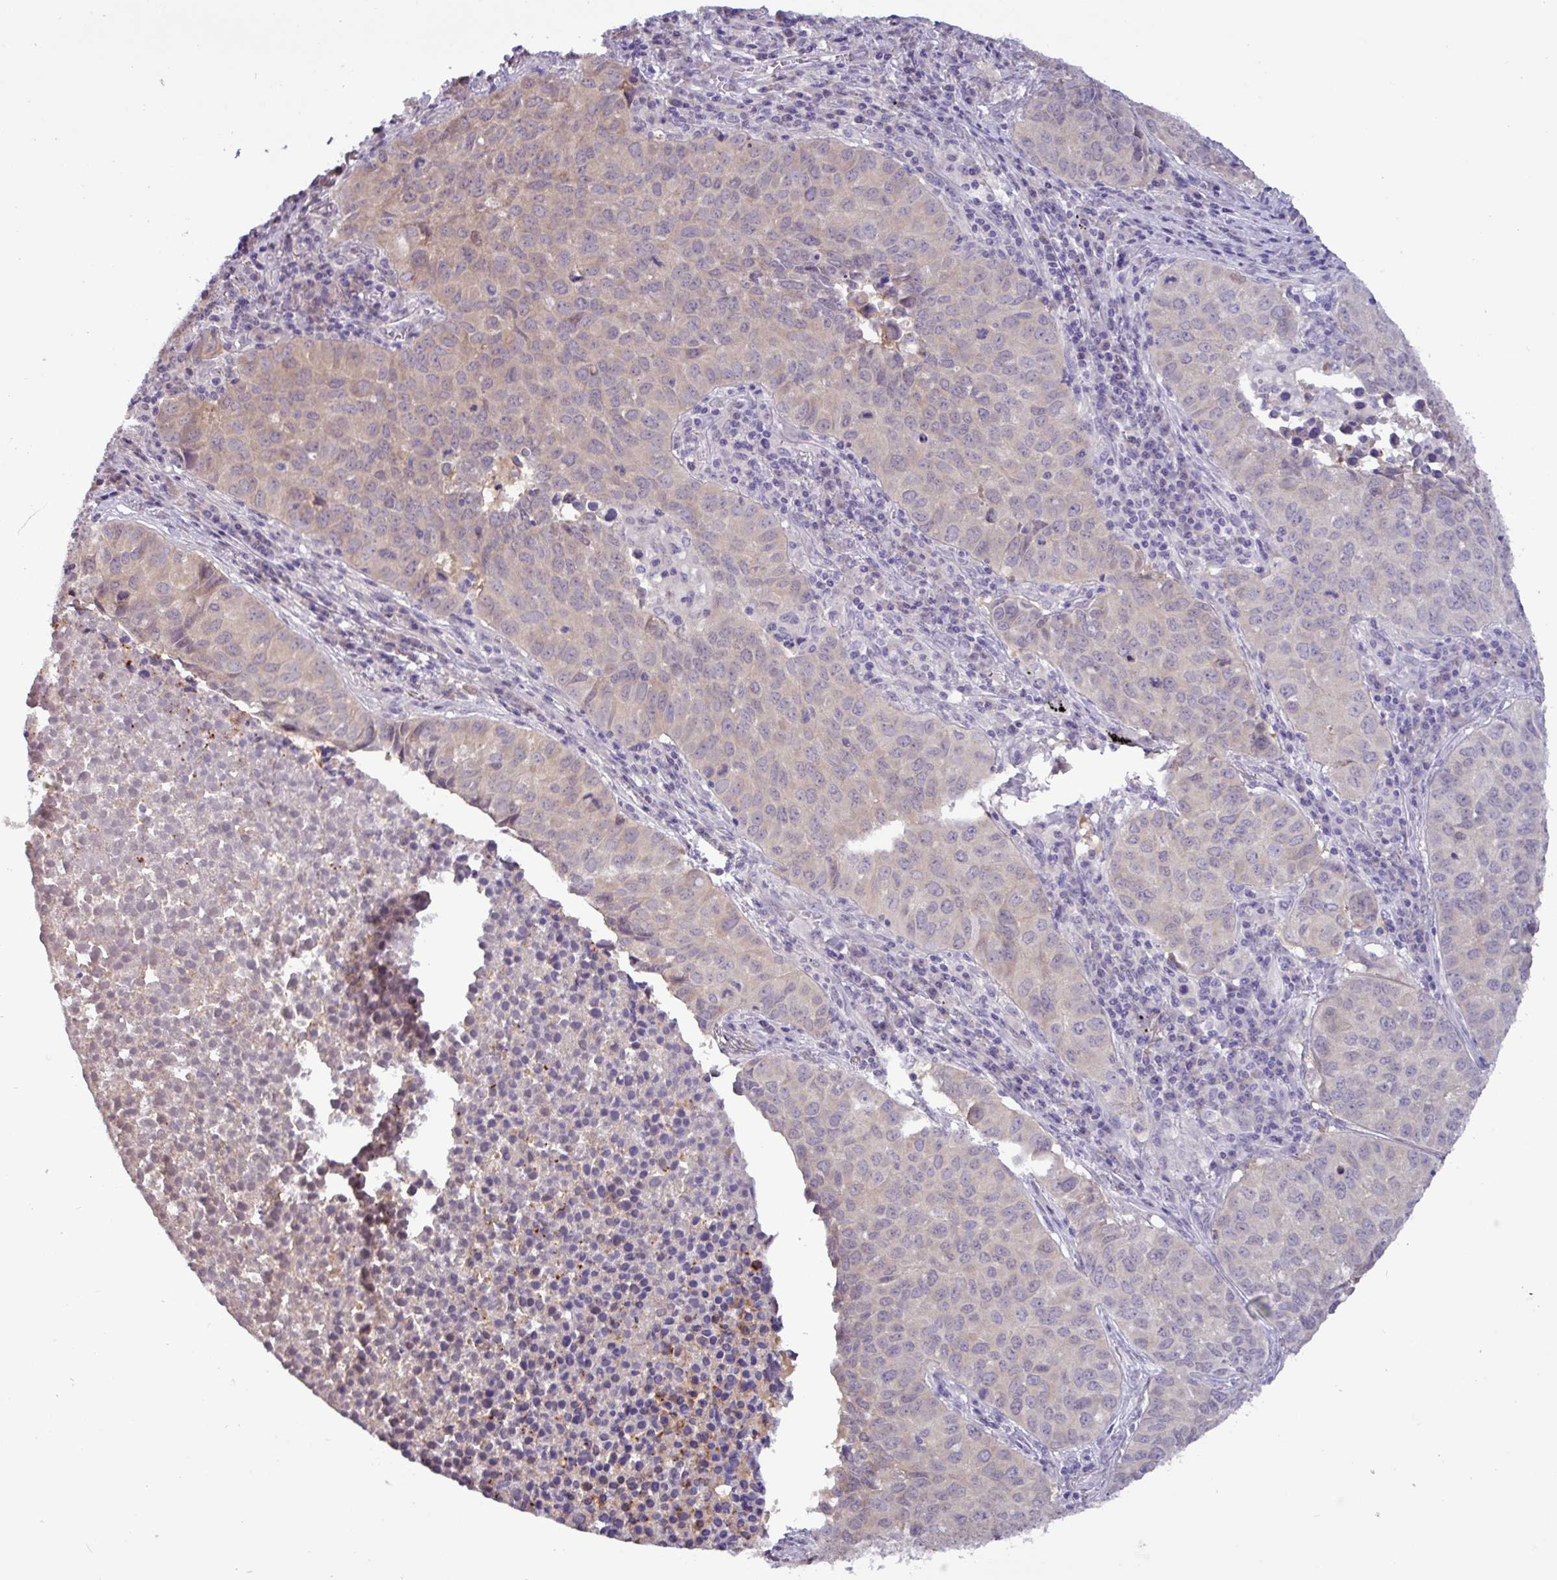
{"staining": {"intensity": "weak", "quantity": "<25%", "location": "cytoplasmic/membranous"}, "tissue": "lung cancer", "cell_type": "Tumor cells", "image_type": "cancer", "snomed": [{"axis": "morphology", "description": "Adenocarcinoma, NOS"}, {"axis": "topography", "description": "Lung"}], "caption": "Tumor cells are negative for protein expression in human adenocarcinoma (lung).", "gene": "PNLDC1", "patient": {"sex": "female", "age": 50}}